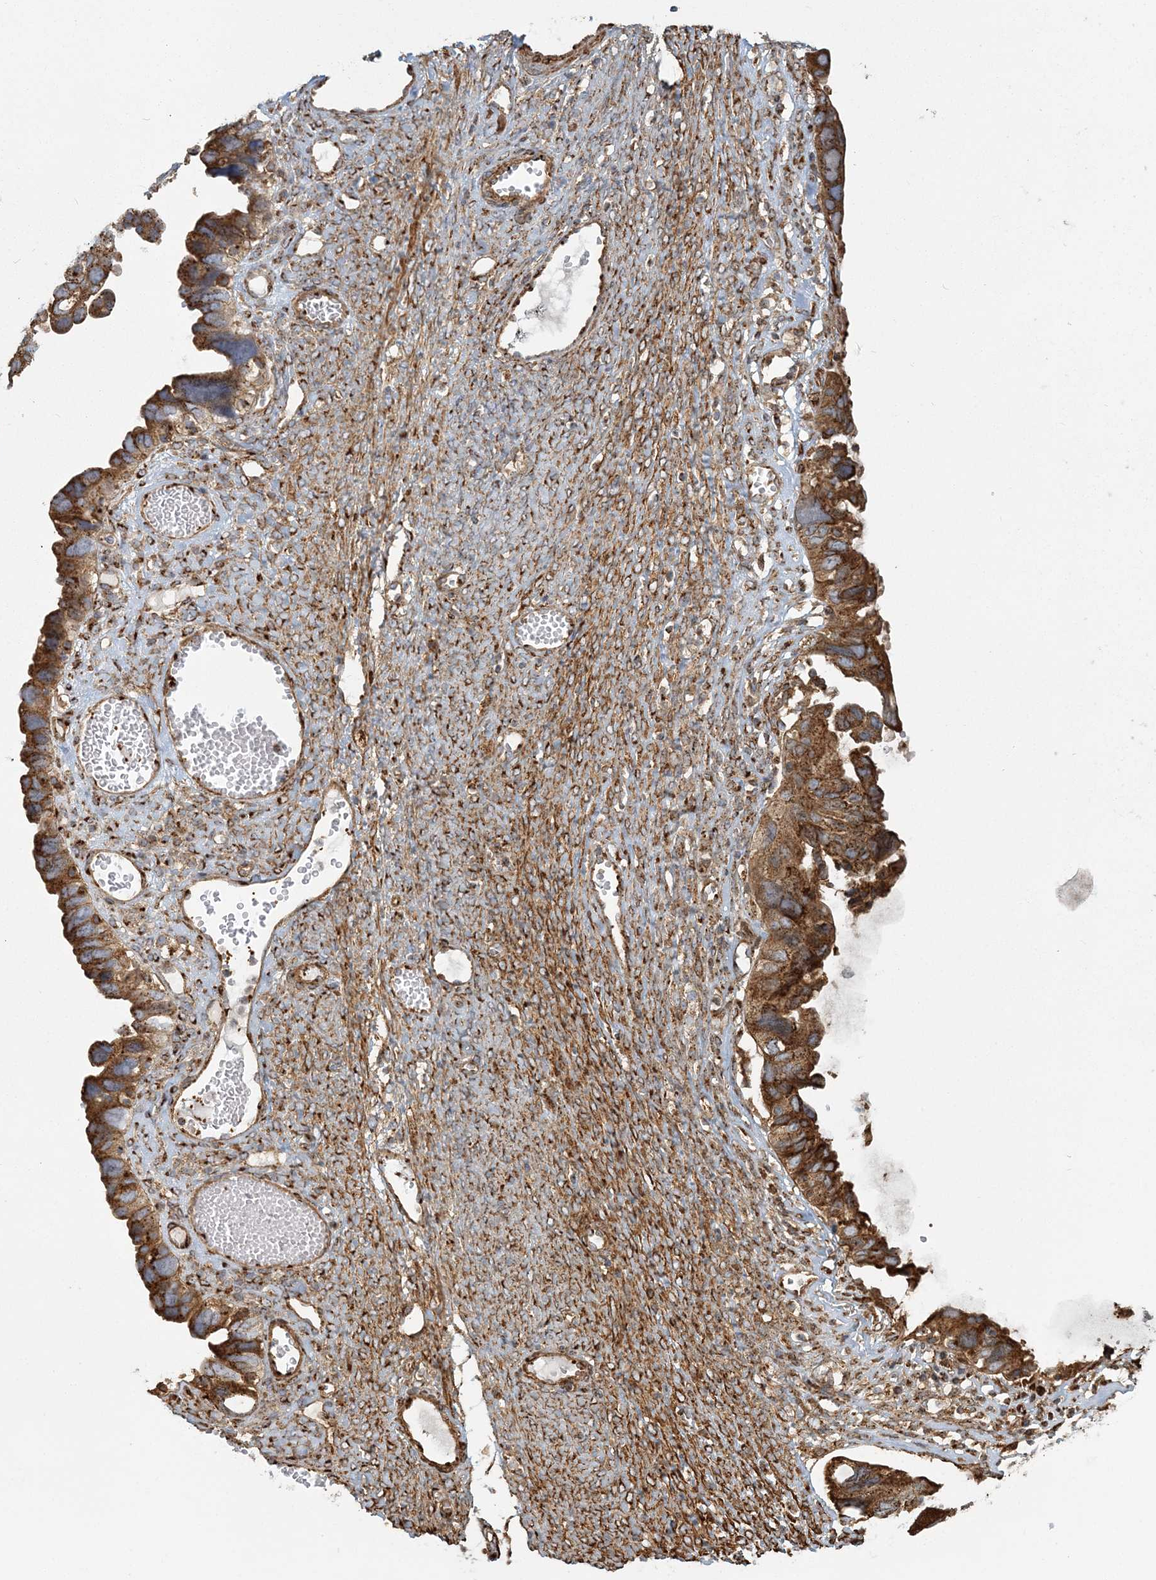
{"staining": {"intensity": "moderate", "quantity": ">75%", "location": "cytoplasmic/membranous"}, "tissue": "ovarian cancer", "cell_type": "Tumor cells", "image_type": "cancer", "snomed": [{"axis": "morphology", "description": "Cystadenocarcinoma, serous, NOS"}, {"axis": "topography", "description": "Ovary"}], "caption": "DAB immunohistochemical staining of human serous cystadenocarcinoma (ovarian) displays moderate cytoplasmic/membranous protein expression in approximately >75% of tumor cells.", "gene": "TRAF3IP2", "patient": {"sex": "female", "age": 79}}